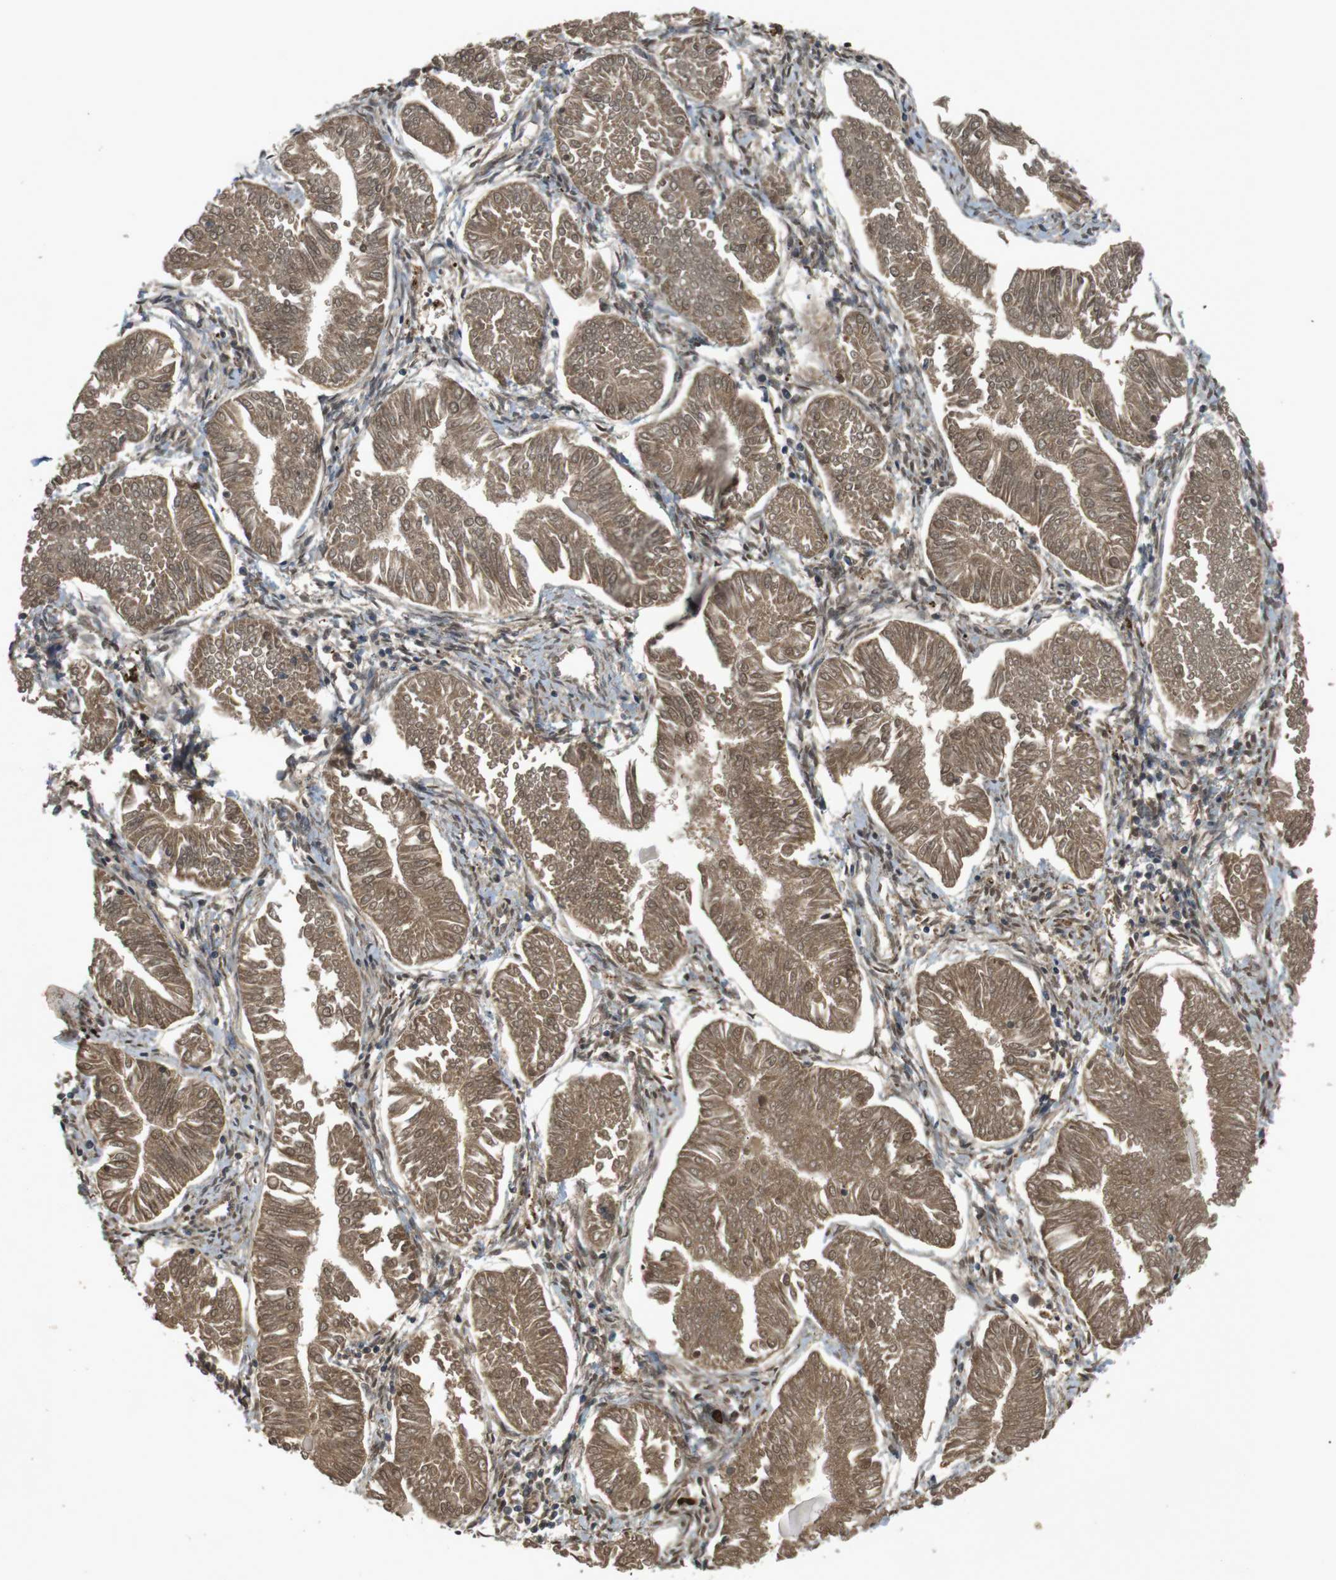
{"staining": {"intensity": "moderate", "quantity": ">75%", "location": "cytoplasmic/membranous,nuclear"}, "tissue": "endometrial cancer", "cell_type": "Tumor cells", "image_type": "cancer", "snomed": [{"axis": "morphology", "description": "Adenocarcinoma, NOS"}, {"axis": "topography", "description": "Endometrium"}], "caption": "Tumor cells demonstrate medium levels of moderate cytoplasmic/membranous and nuclear positivity in approximately >75% of cells in human adenocarcinoma (endometrial).", "gene": "NFKBIE", "patient": {"sex": "female", "age": 53}}